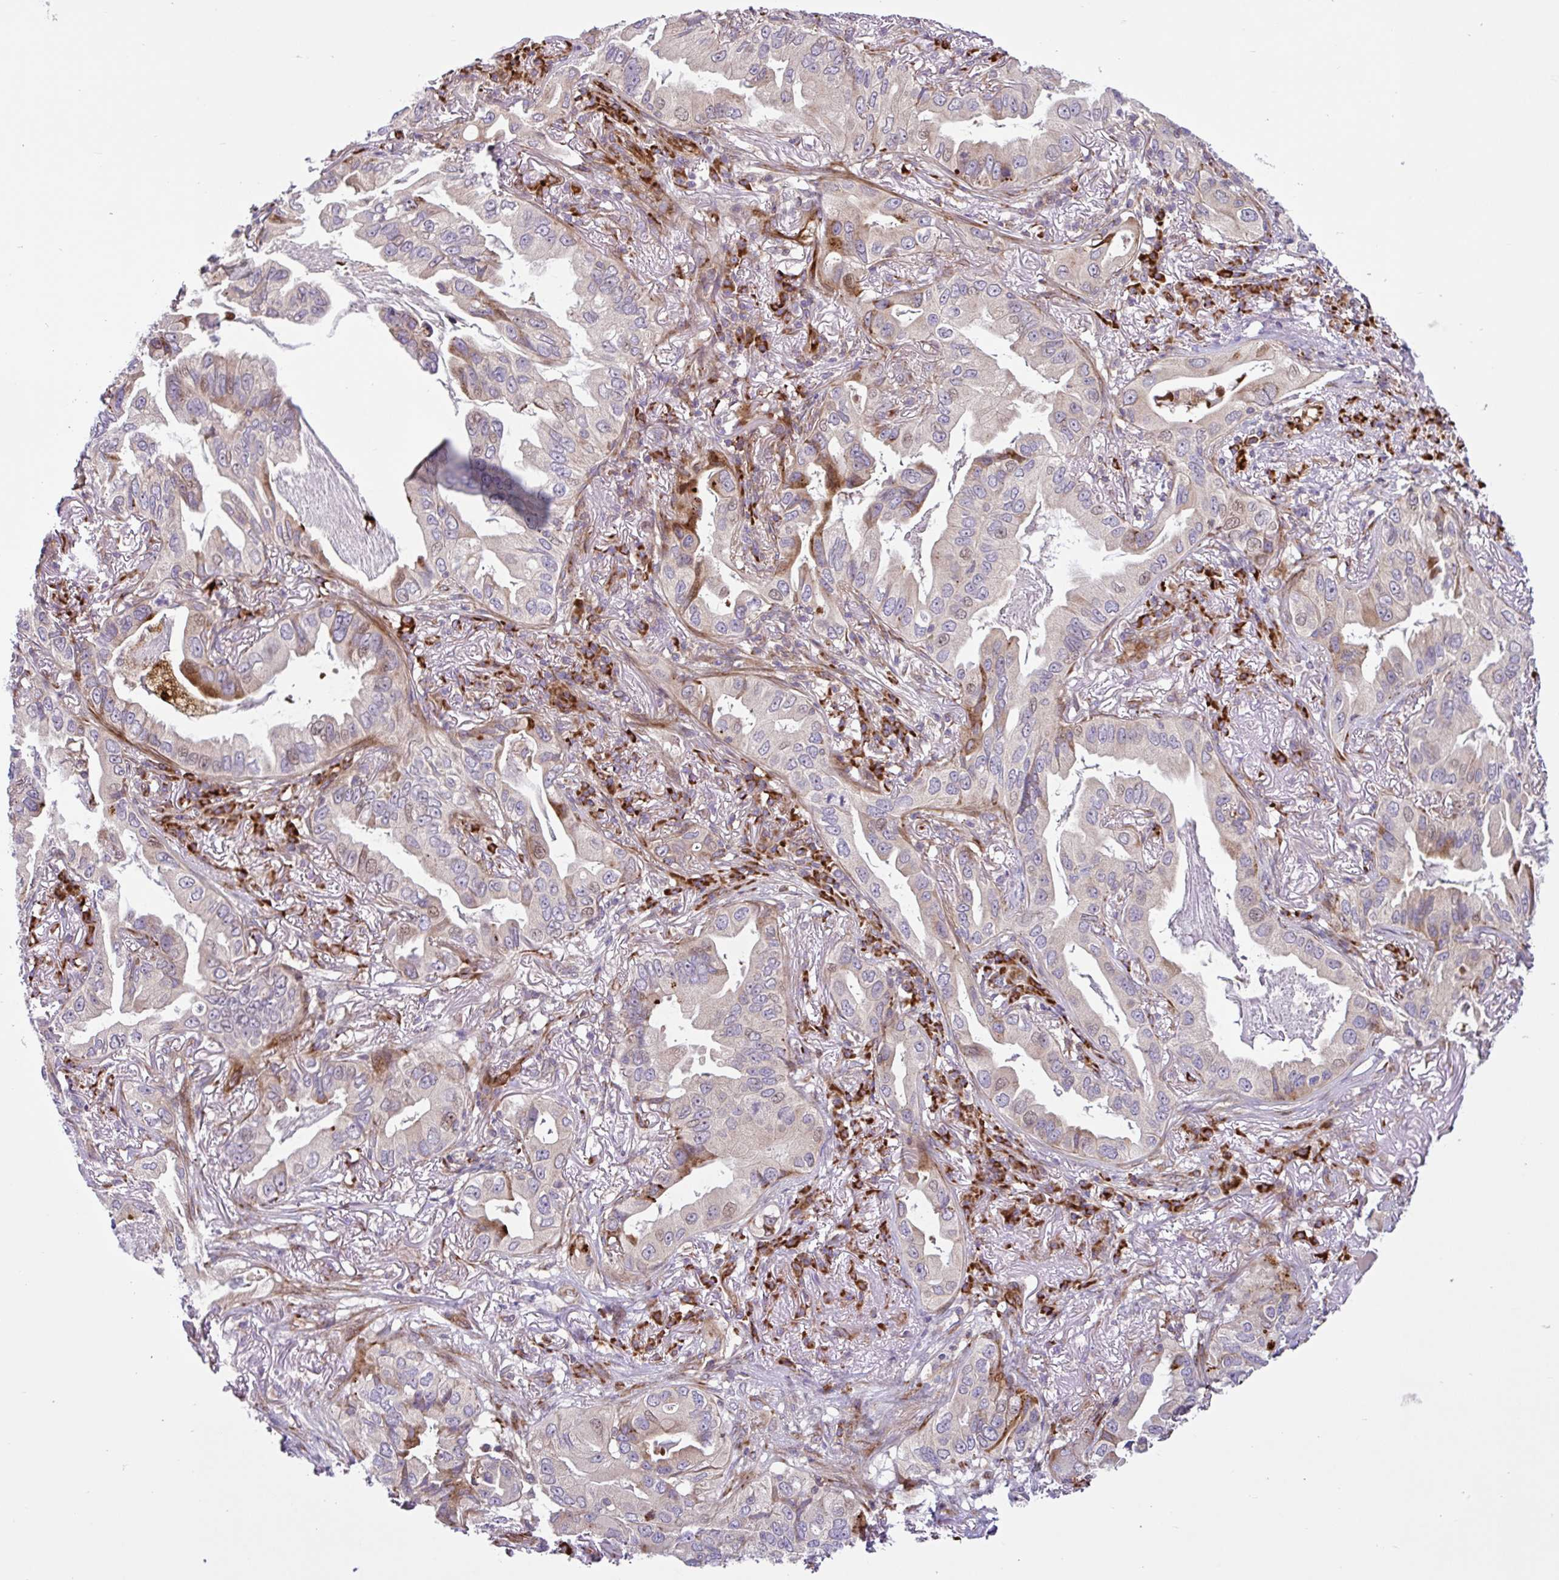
{"staining": {"intensity": "weak", "quantity": "<25%", "location": "cytoplasmic/membranous"}, "tissue": "lung cancer", "cell_type": "Tumor cells", "image_type": "cancer", "snomed": [{"axis": "morphology", "description": "Adenocarcinoma, NOS"}, {"axis": "topography", "description": "Lung"}], "caption": "This is a histopathology image of IHC staining of lung adenocarcinoma, which shows no expression in tumor cells.", "gene": "NTPCR", "patient": {"sex": "female", "age": 69}}